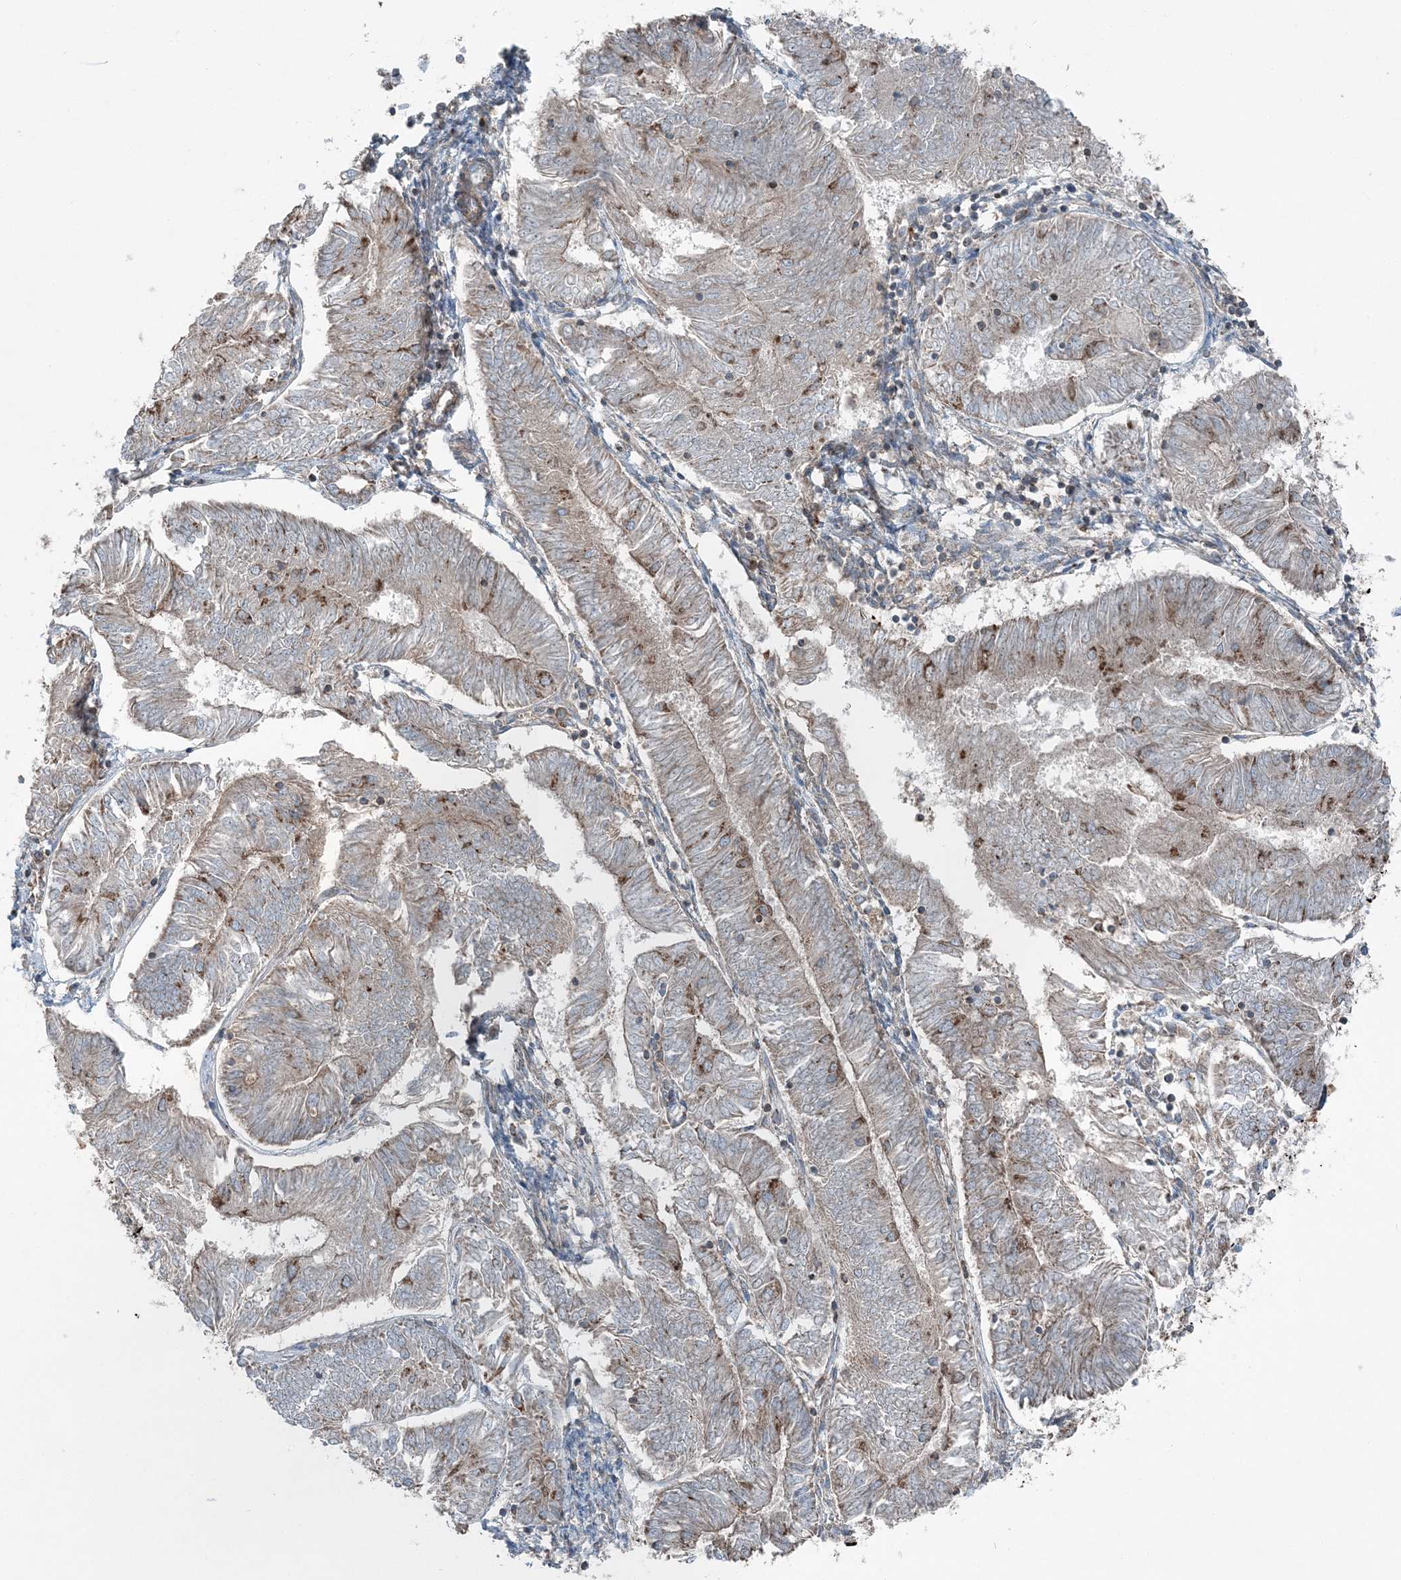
{"staining": {"intensity": "moderate", "quantity": "25%-75%", "location": "cytoplasmic/membranous"}, "tissue": "endometrial cancer", "cell_type": "Tumor cells", "image_type": "cancer", "snomed": [{"axis": "morphology", "description": "Adenocarcinoma, NOS"}, {"axis": "topography", "description": "Endometrium"}], "caption": "Human endometrial cancer (adenocarcinoma) stained with a protein marker displays moderate staining in tumor cells.", "gene": "KY", "patient": {"sex": "female", "age": 58}}